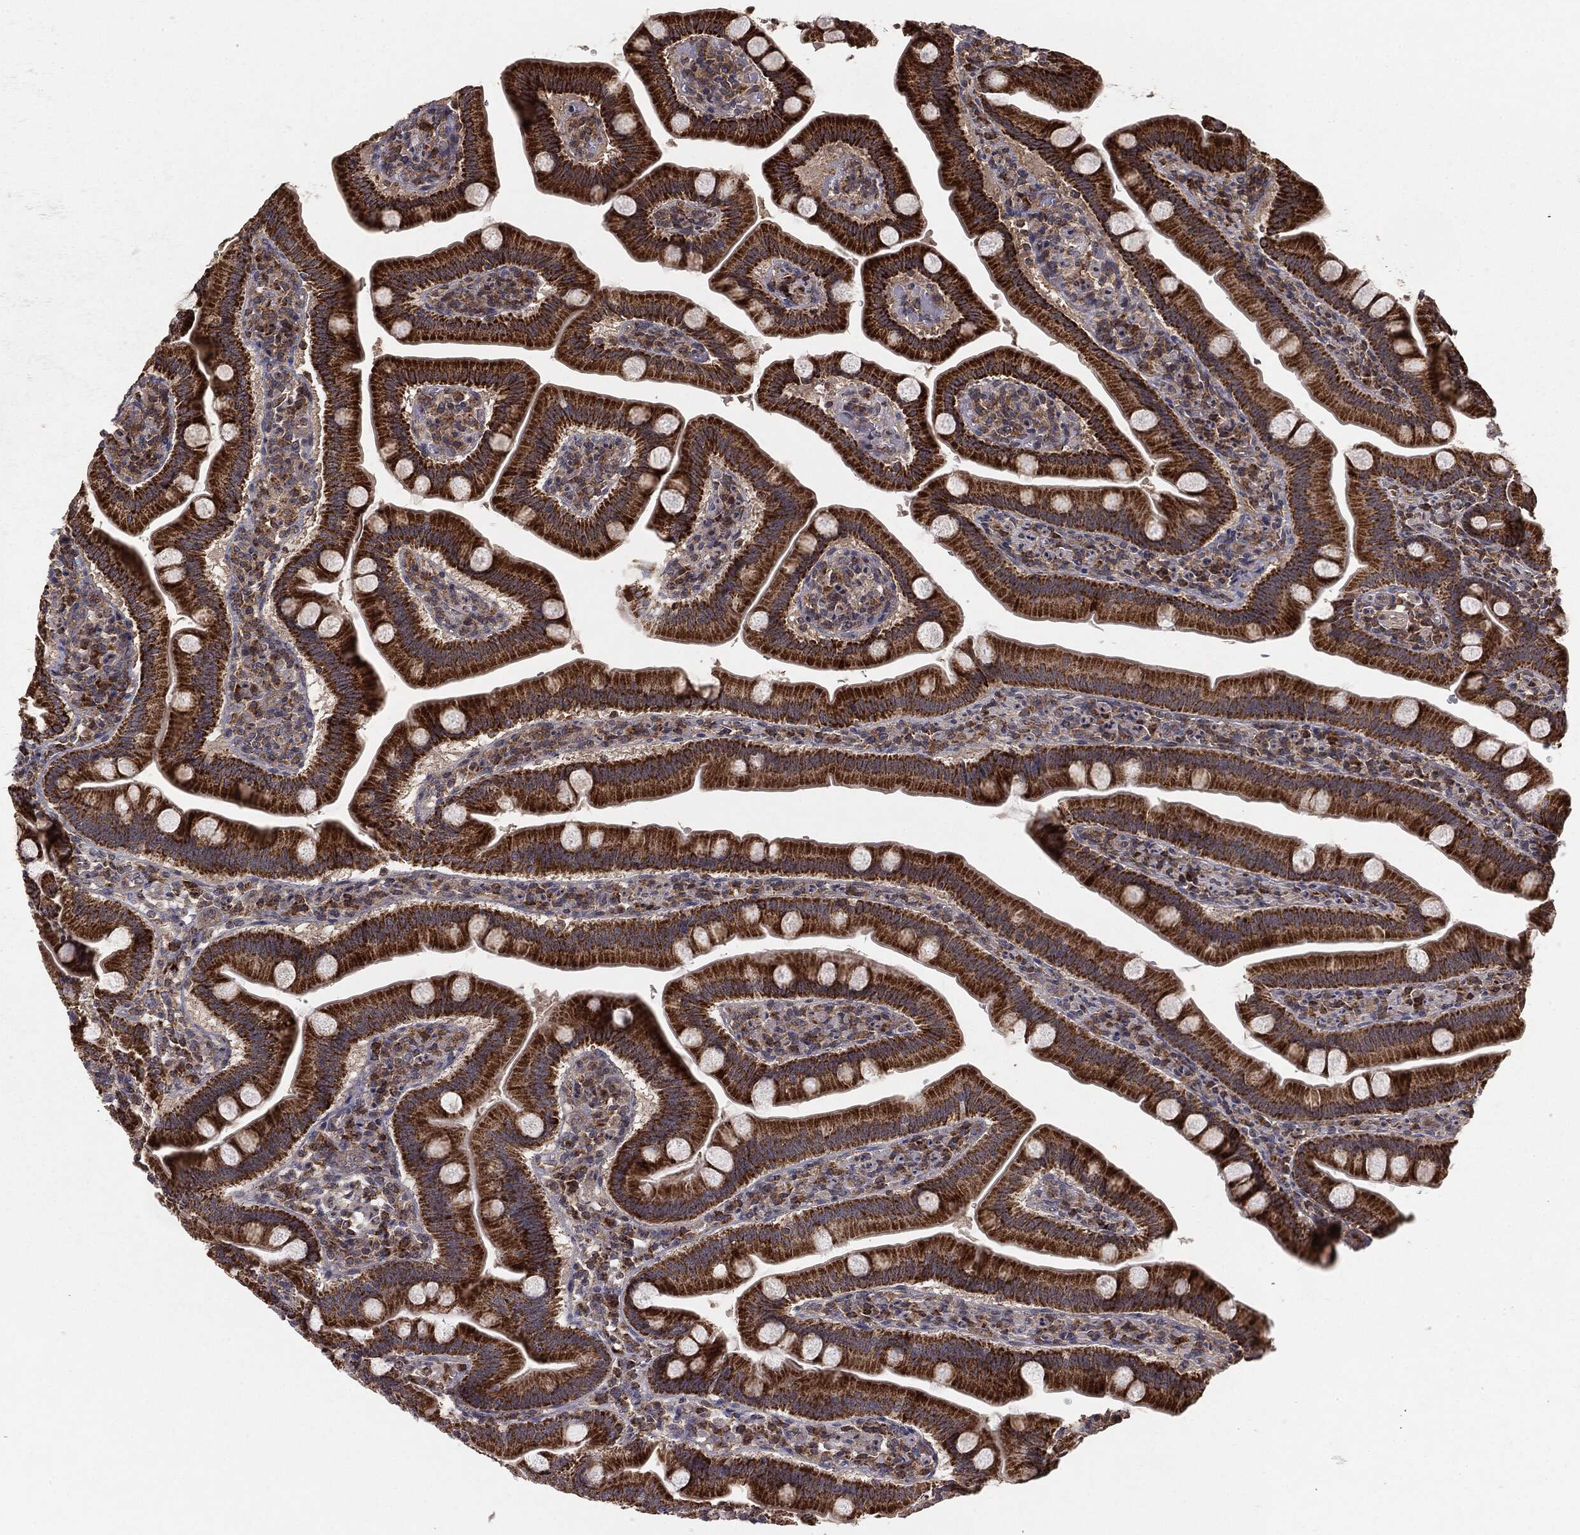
{"staining": {"intensity": "strong", "quantity": ">75%", "location": "cytoplasmic/membranous"}, "tissue": "duodenum", "cell_type": "Glandular cells", "image_type": "normal", "snomed": [{"axis": "morphology", "description": "Normal tissue, NOS"}, {"axis": "topography", "description": "Duodenum"}], "caption": "Duodenum stained with a brown dye shows strong cytoplasmic/membranous positive positivity in about >75% of glandular cells.", "gene": "MTOR", "patient": {"sex": "male", "age": 59}}